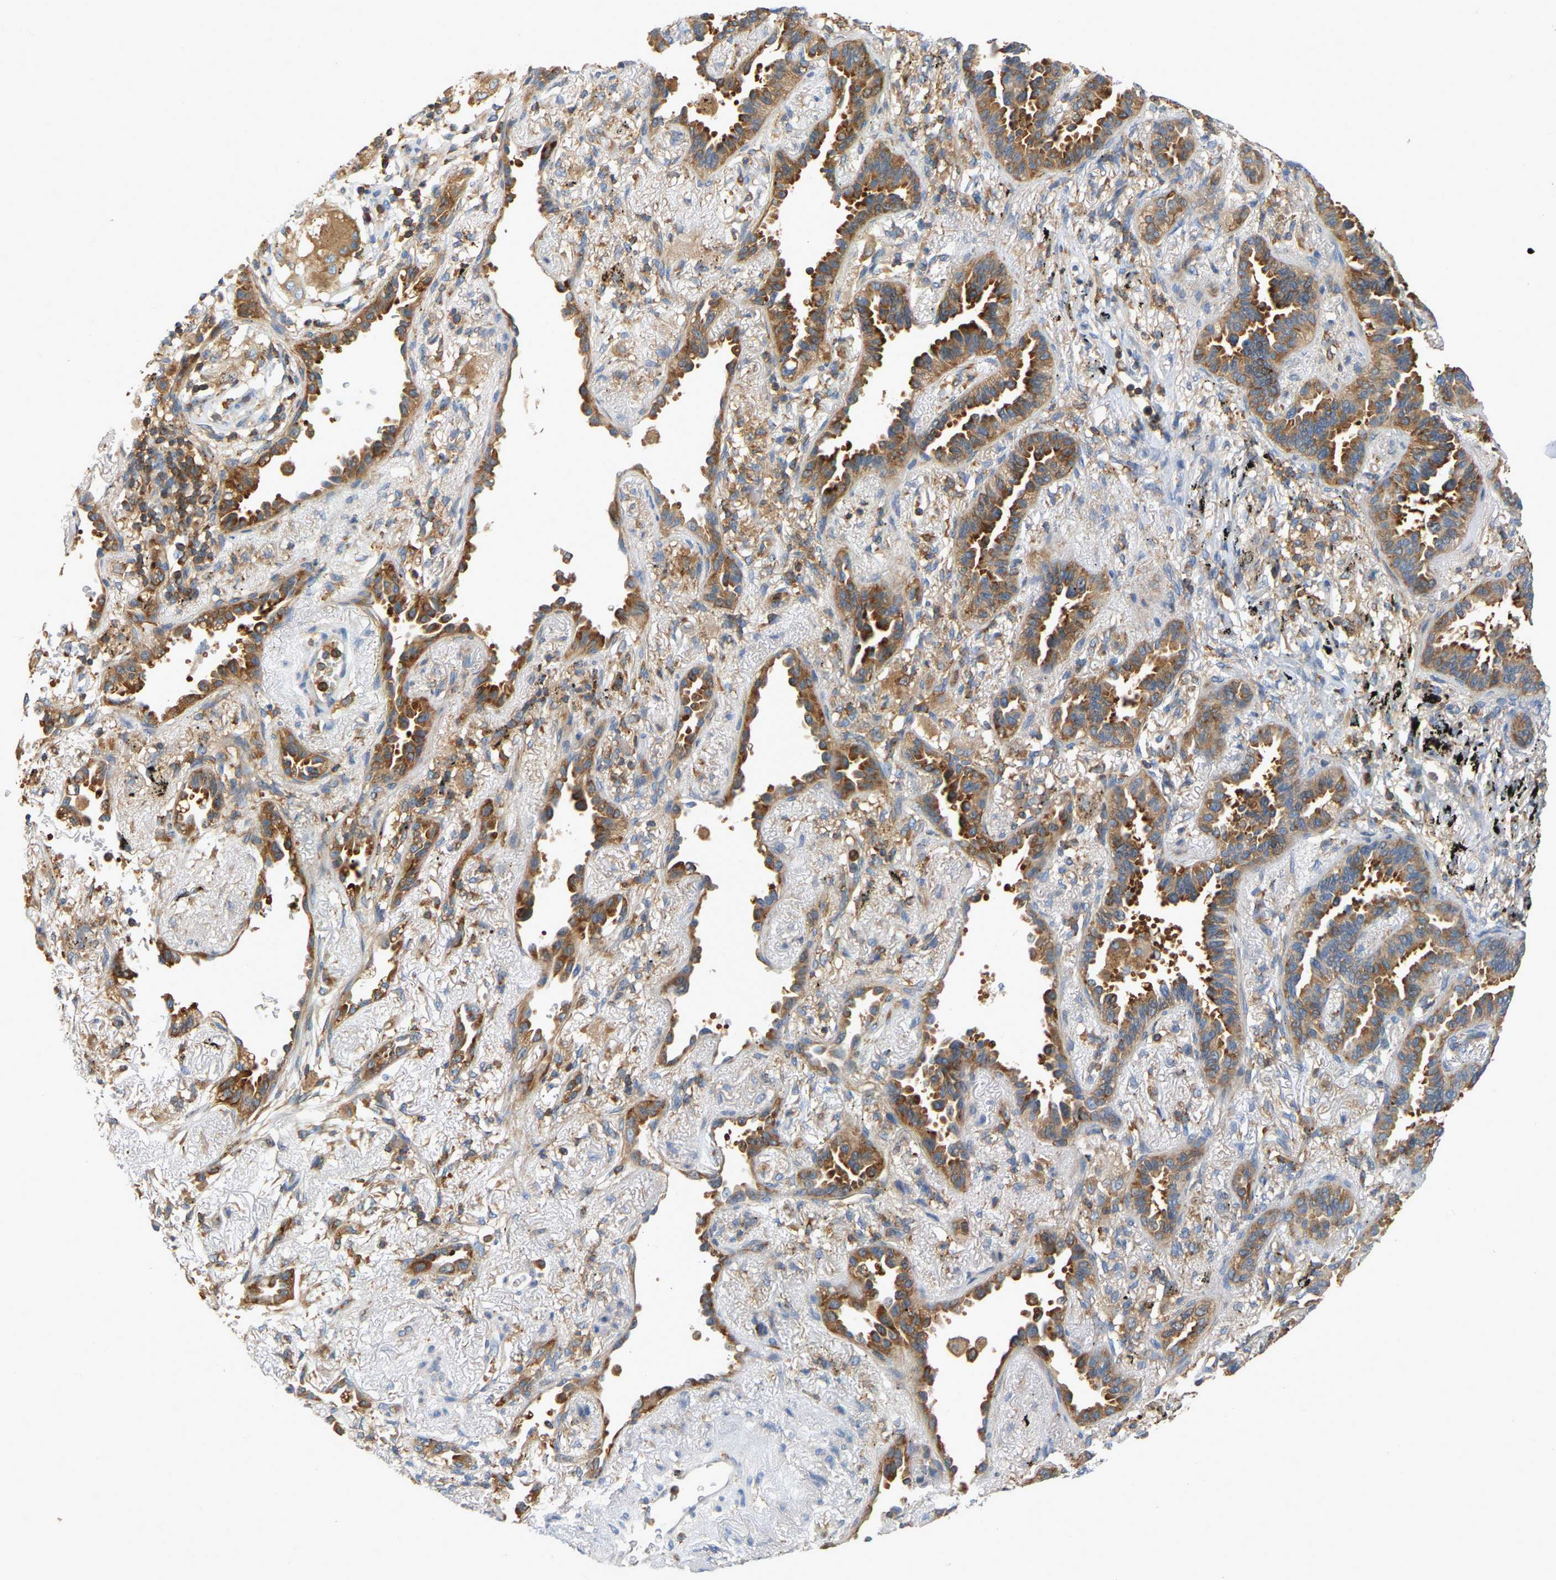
{"staining": {"intensity": "moderate", "quantity": ">75%", "location": "cytoplasmic/membranous"}, "tissue": "lung cancer", "cell_type": "Tumor cells", "image_type": "cancer", "snomed": [{"axis": "morphology", "description": "Adenocarcinoma, NOS"}, {"axis": "topography", "description": "Lung"}], "caption": "Tumor cells show moderate cytoplasmic/membranous staining in about >75% of cells in lung adenocarcinoma.", "gene": "AKAP13", "patient": {"sex": "male", "age": 59}}